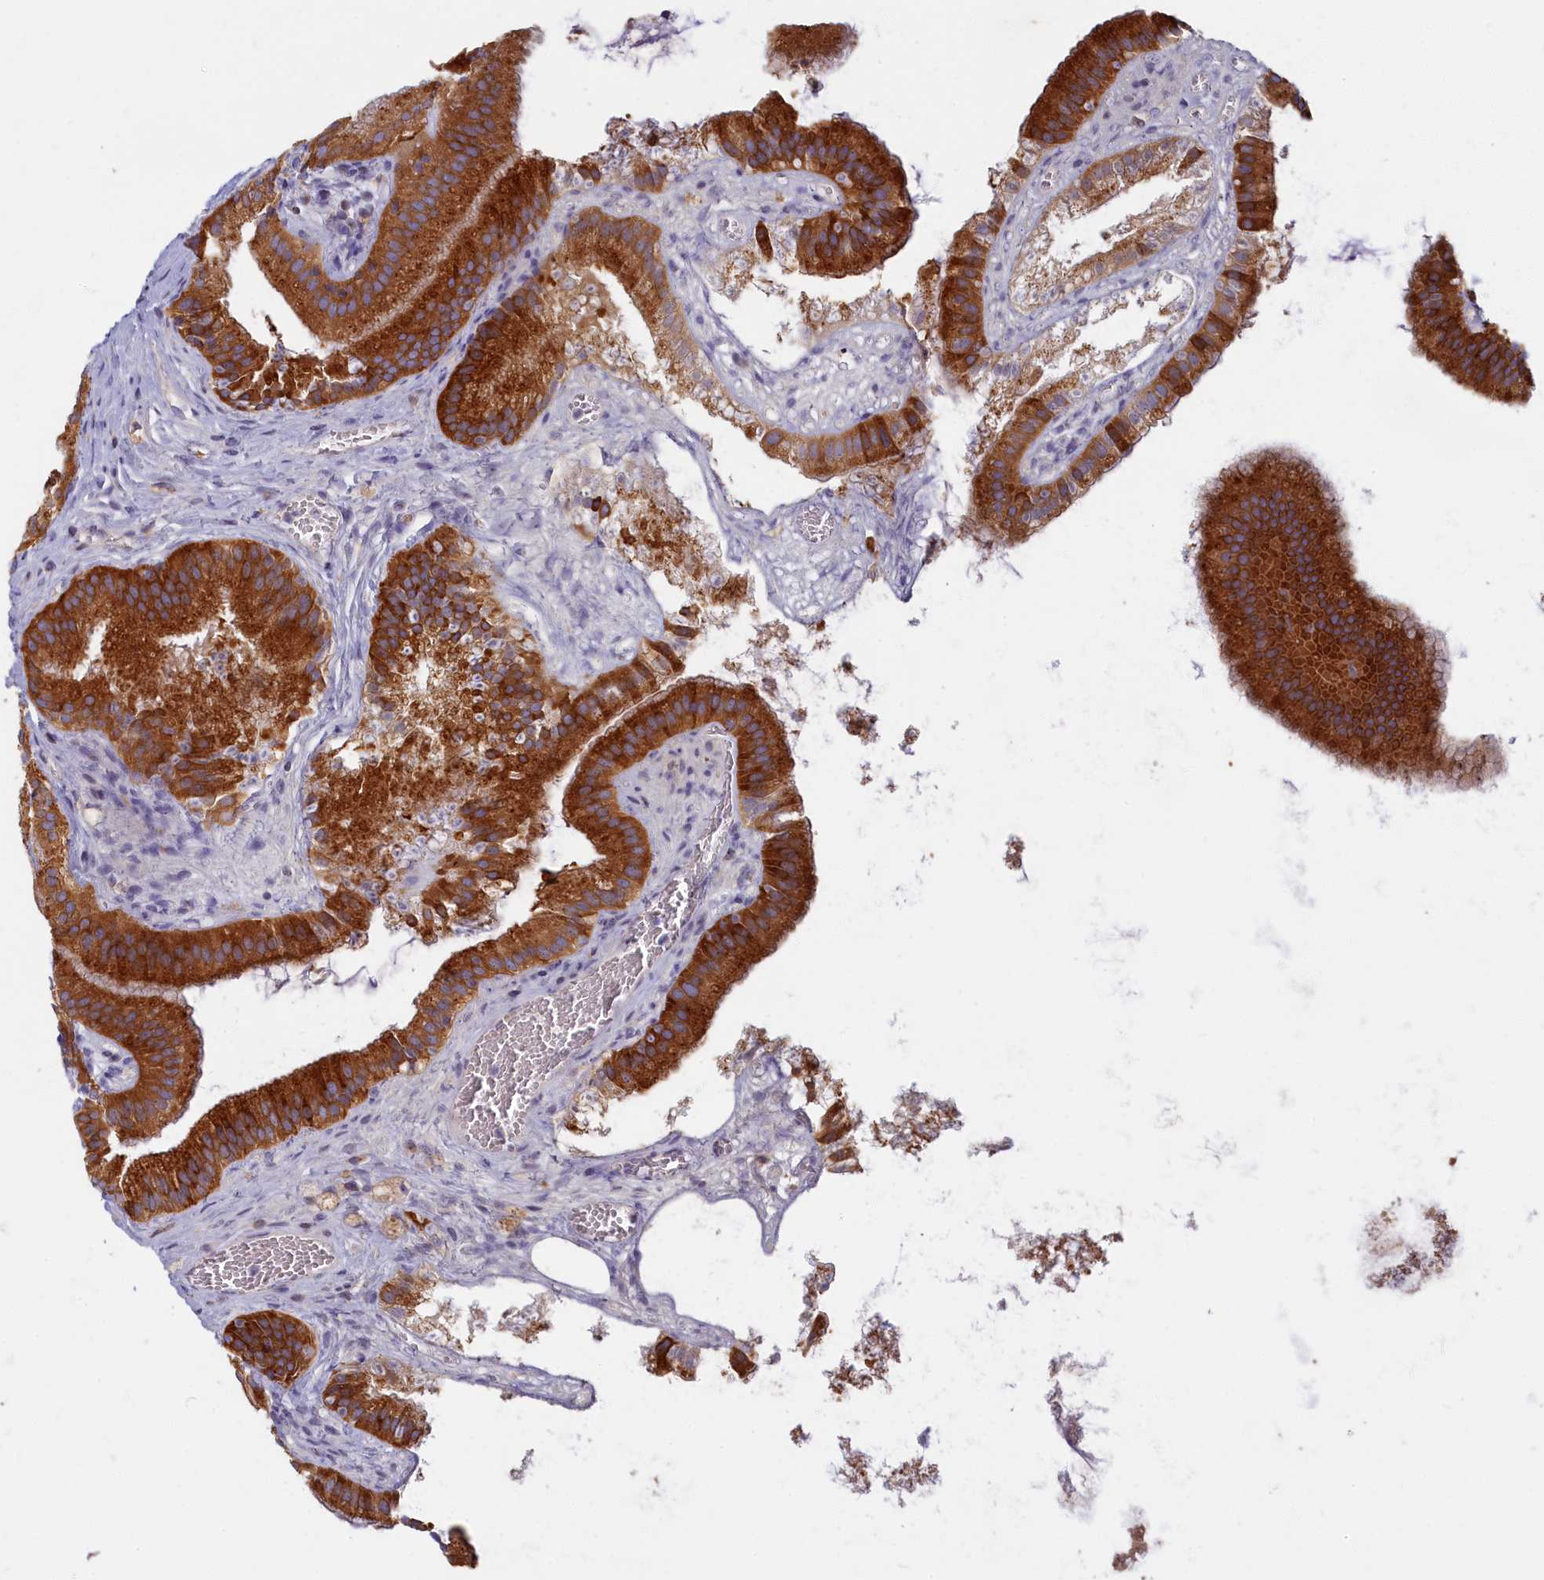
{"staining": {"intensity": "strong", "quantity": ">75%", "location": "cytoplasmic/membranous"}, "tissue": "gallbladder", "cell_type": "Glandular cells", "image_type": "normal", "snomed": [{"axis": "morphology", "description": "Normal tissue, NOS"}, {"axis": "topography", "description": "Gallbladder"}], "caption": "Immunohistochemistry (IHC) of unremarkable gallbladder displays high levels of strong cytoplasmic/membranous expression in approximately >75% of glandular cells.", "gene": "NOL10", "patient": {"sex": "female", "age": 54}}